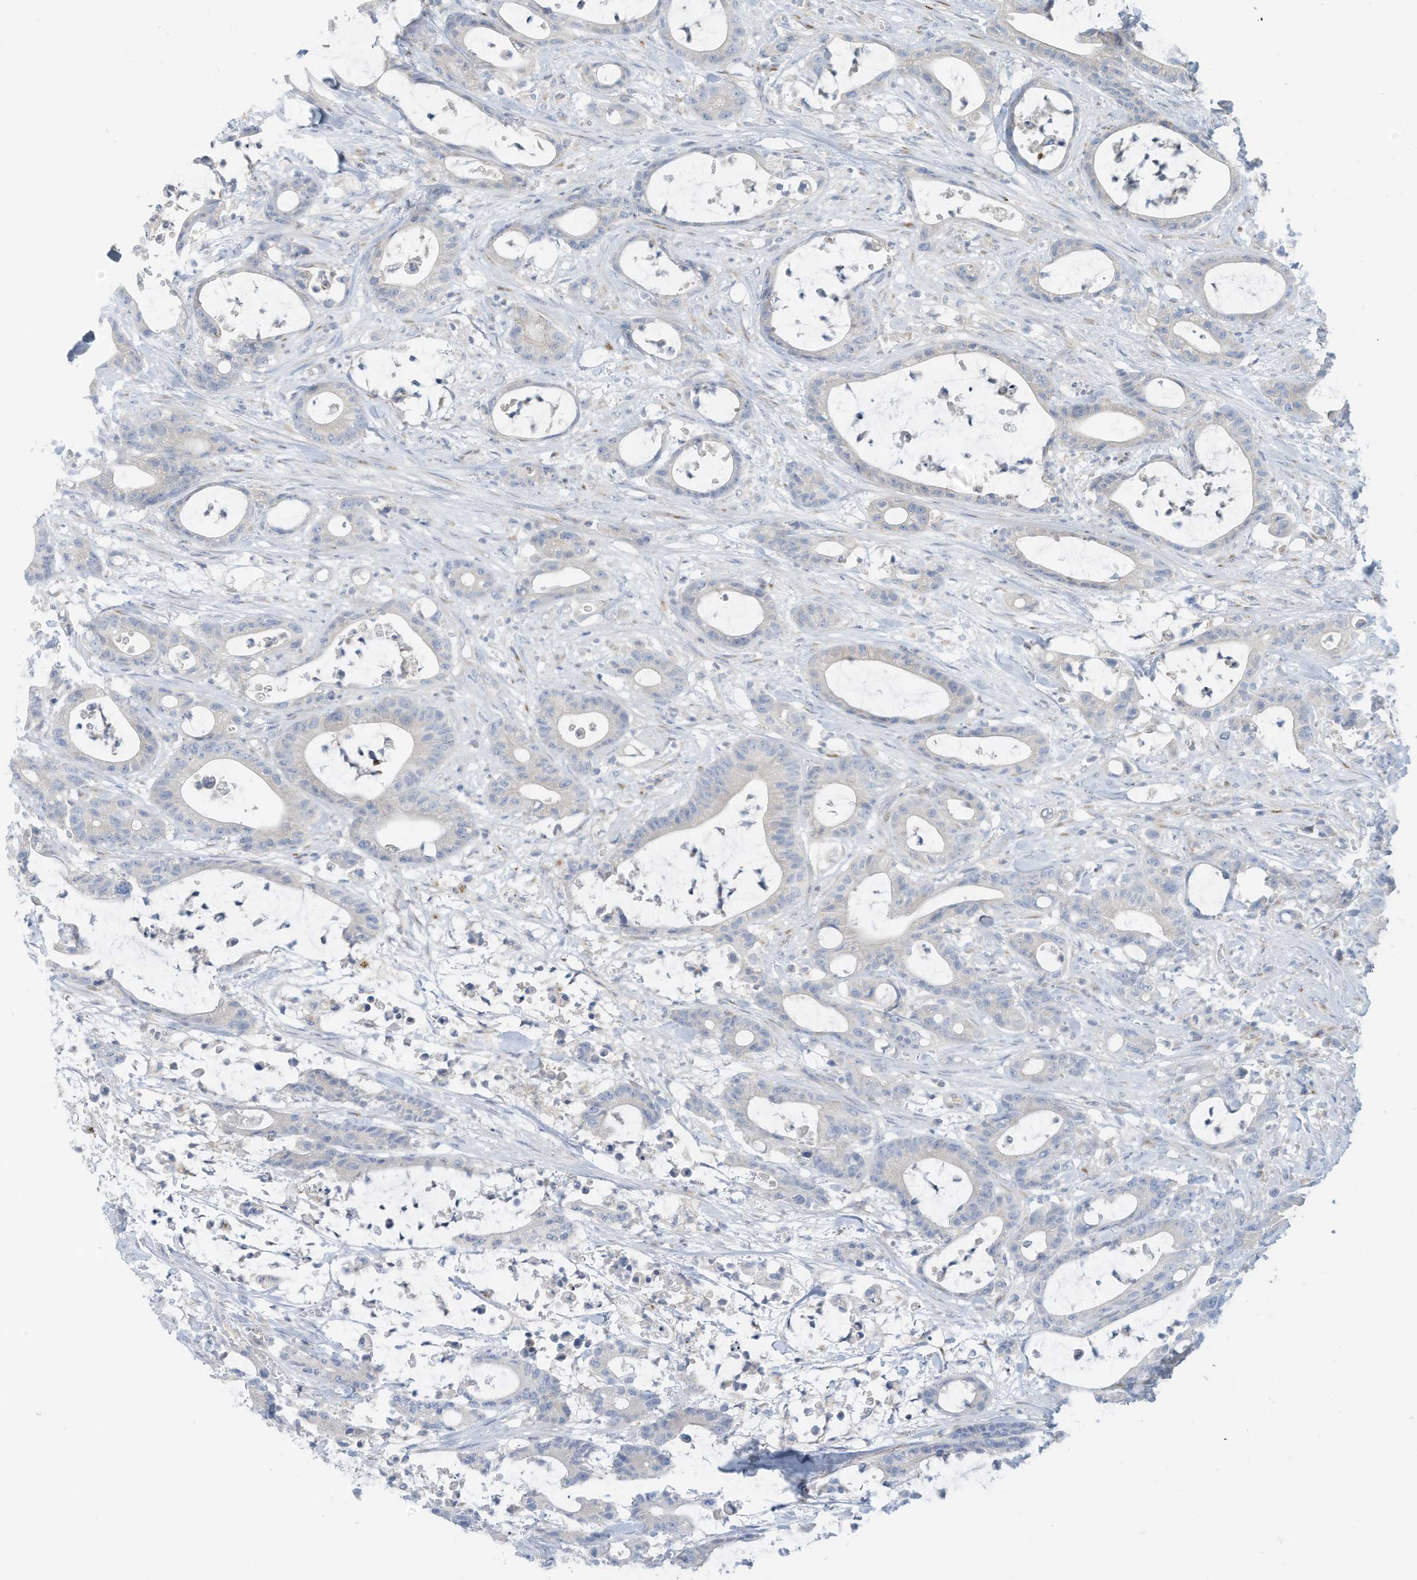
{"staining": {"intensity": "negative", "quantity": "none", "location": "none"}, "tissue": "colorectal cancer", "cell_type": "Tumor cells", "image_type": "cancer", "snomed": [{"axis": "morphology", "description": "Adenocarcinoma, NOS"}, {"axis": "topography", "description": "Colon"}], "caption": "The image demonstrates no staining of tumor cells in colorectal adenocarcinoma.", "gene": "TRMT2B", "patient": {"sex": "female", "age": 84}}